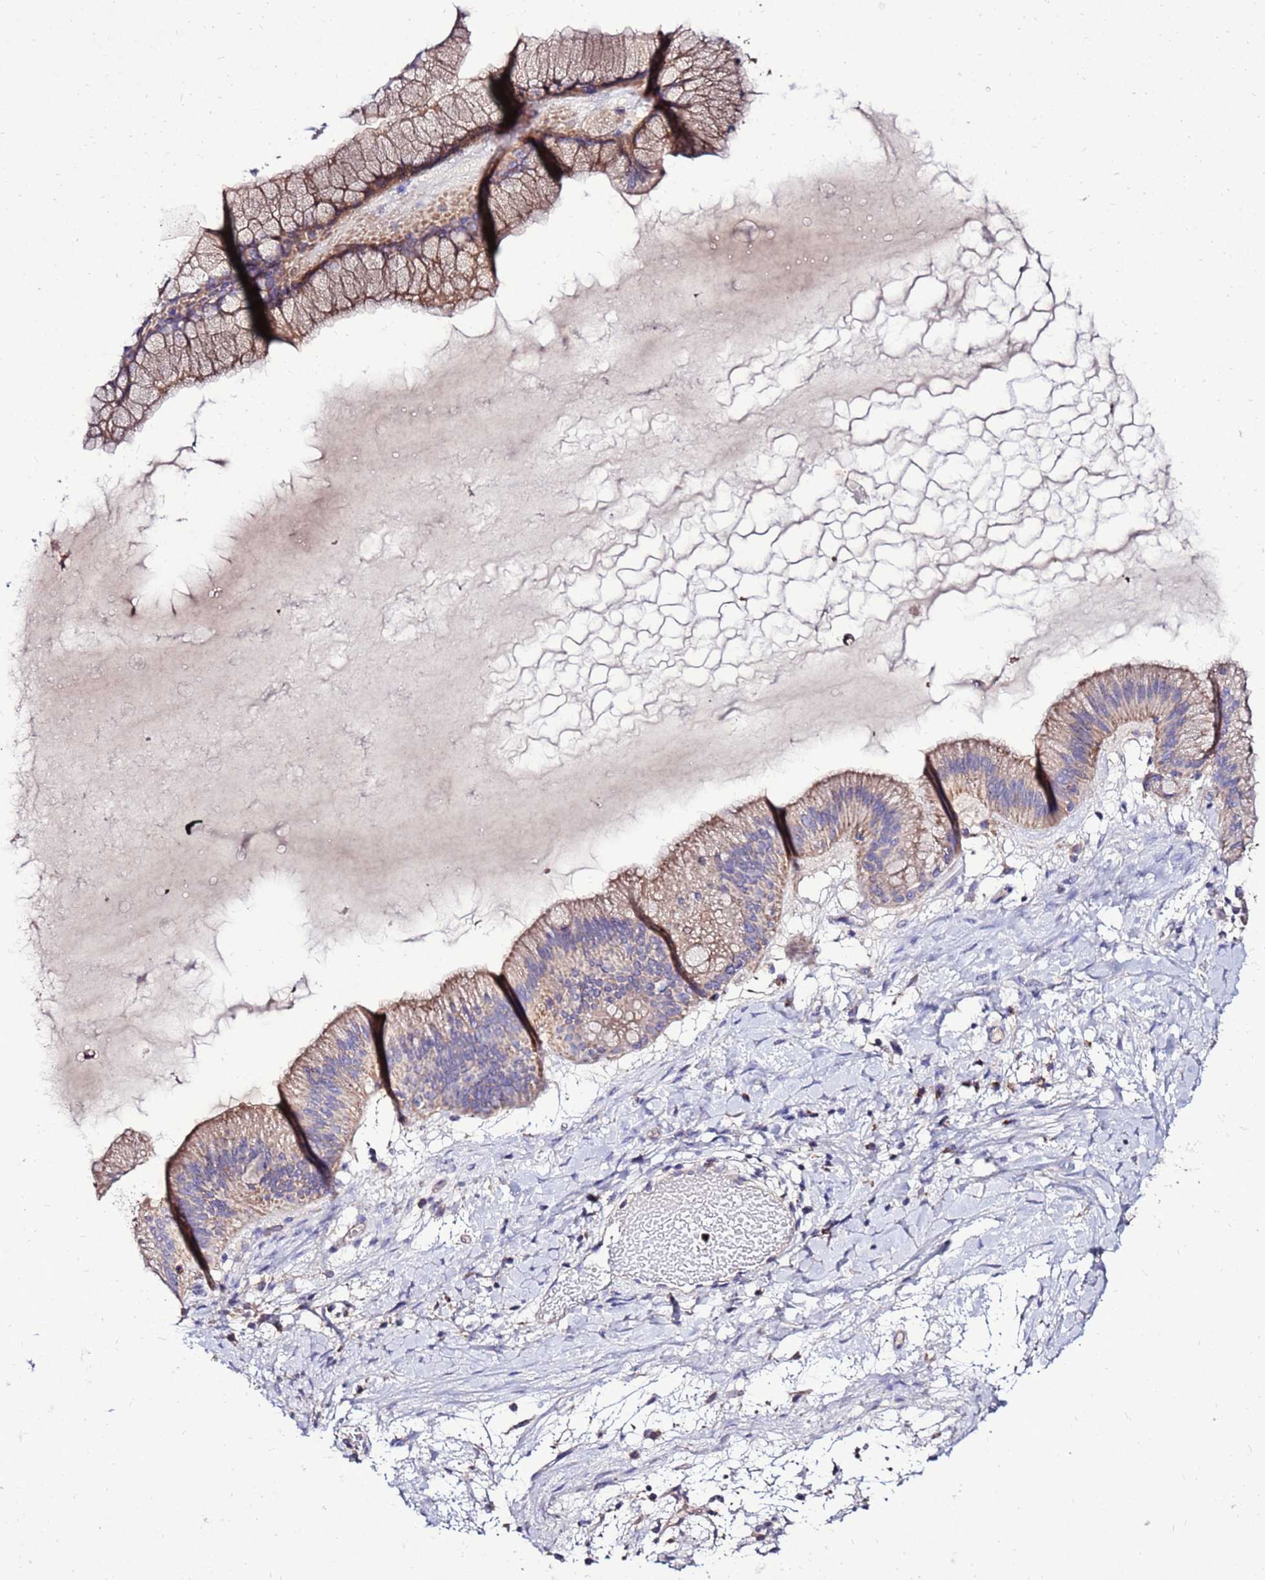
{"staining": {"intensity": "moderate", "quantity": ">75%", "location": "cytoplasmic/membranous"}, "tissue": "ovarian cancer", "cell_type": "Tumor cells", "image_type": "cancer", "snomed": [{"axis": "morphology", "description": "Cystadenocarcinoma, mucinous, NOS"}, {"axis": "topography", "description": "Ovary"}], "caption": "The image exhibits a brown stain indicating the presence of a protein in the cytoplasmic/membranous of tumor cells in ovarian mucinous cystadenocarcinoma.", "gene": "TMEM106C", "patient": {"sex": "female", "age": 61}}